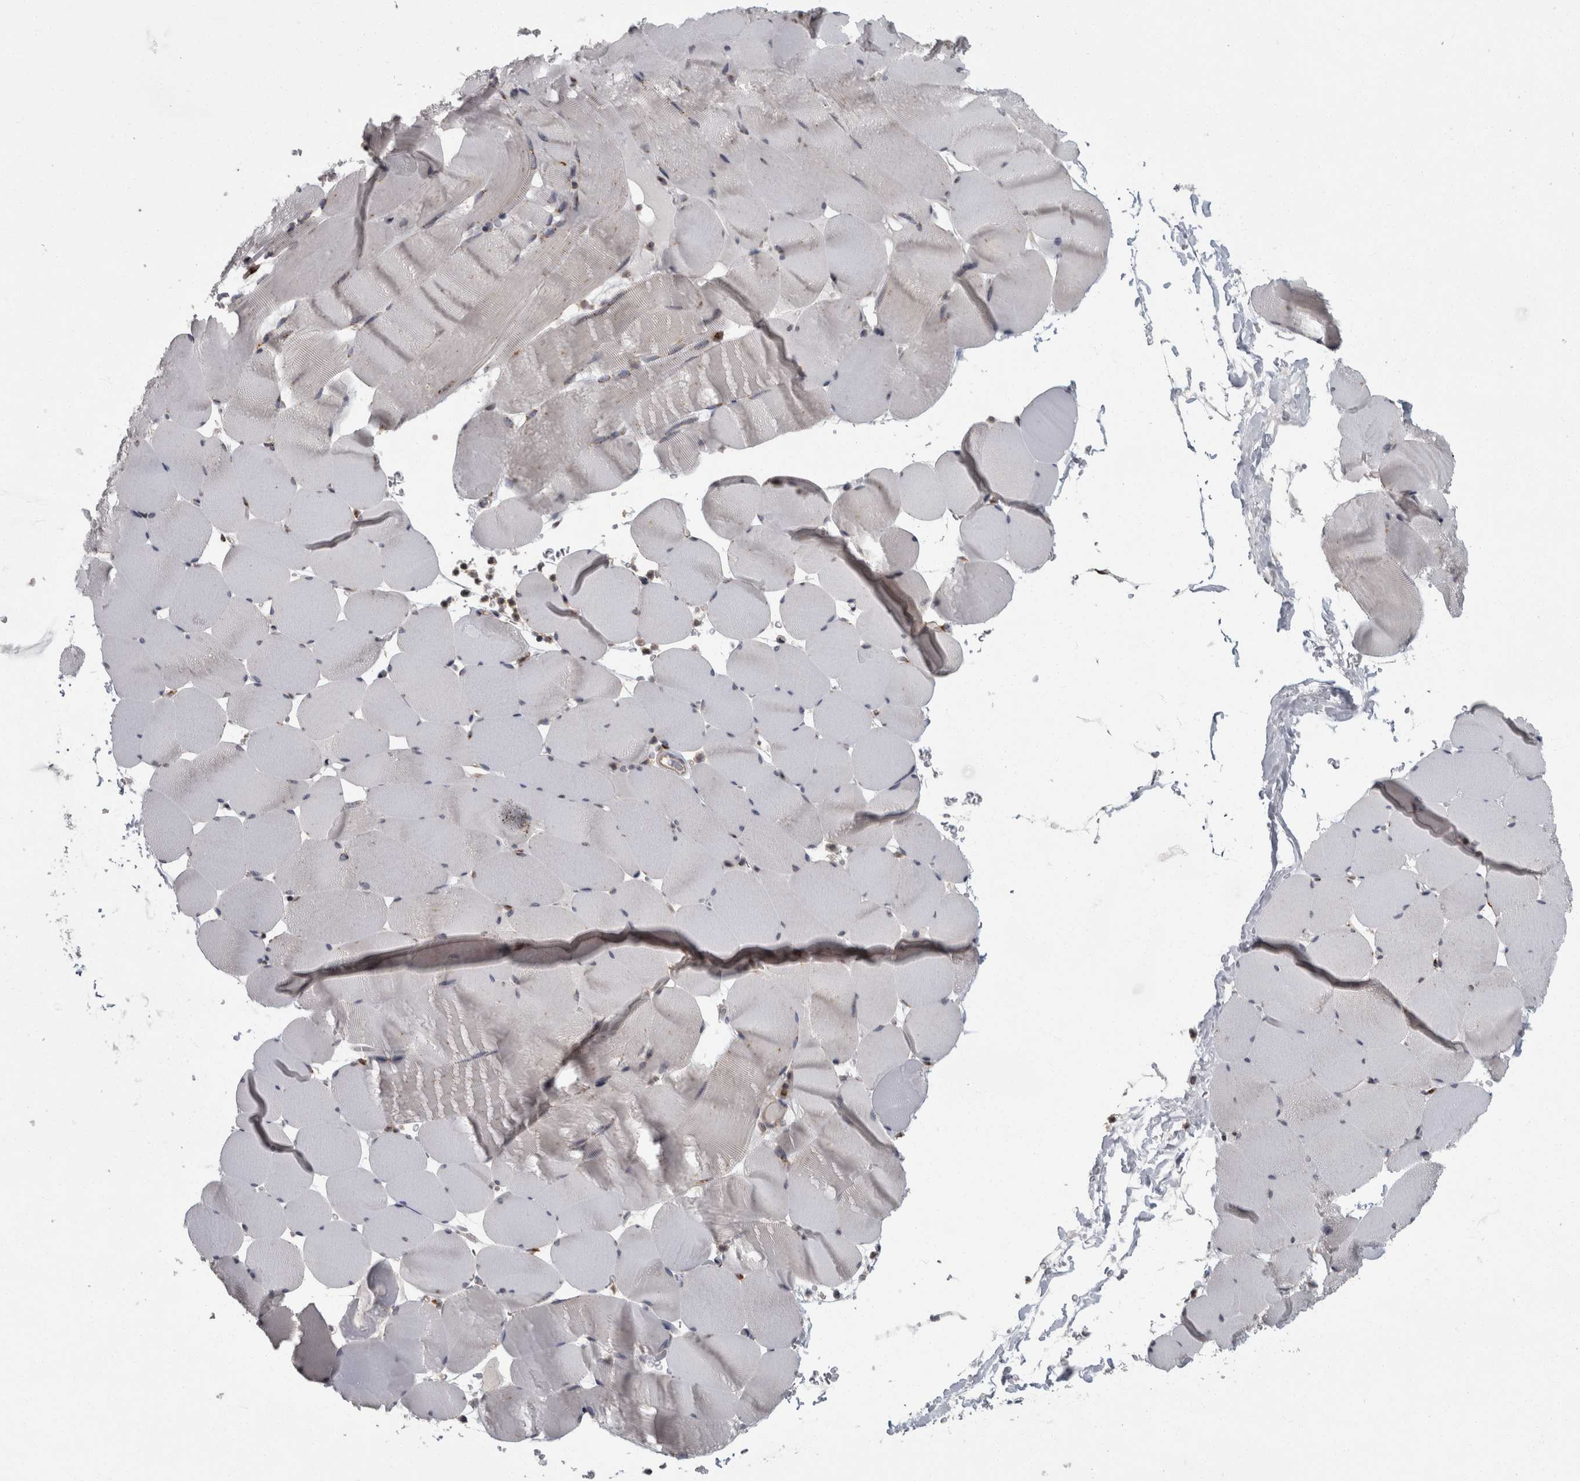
{"staining": {"intensity": "negative", "quantity": "none", "location": "none"}, "tissue": "skeletal muscle", "cell_type": "Myocytes", "image_type": "normal", "snomed": [{"axis": "morphology", "description": "Normal tissue, NOS"}, {"axis": "topography", "description": "Skeletal muscle"}], "caption": "IHC photomicrograph of unremarkable skeletal muscle stained for a protein (brown), which exhibits no expression in myocytes.", "gene": "LMAN2L", "patient": {"sex": "male", "age": 62}}